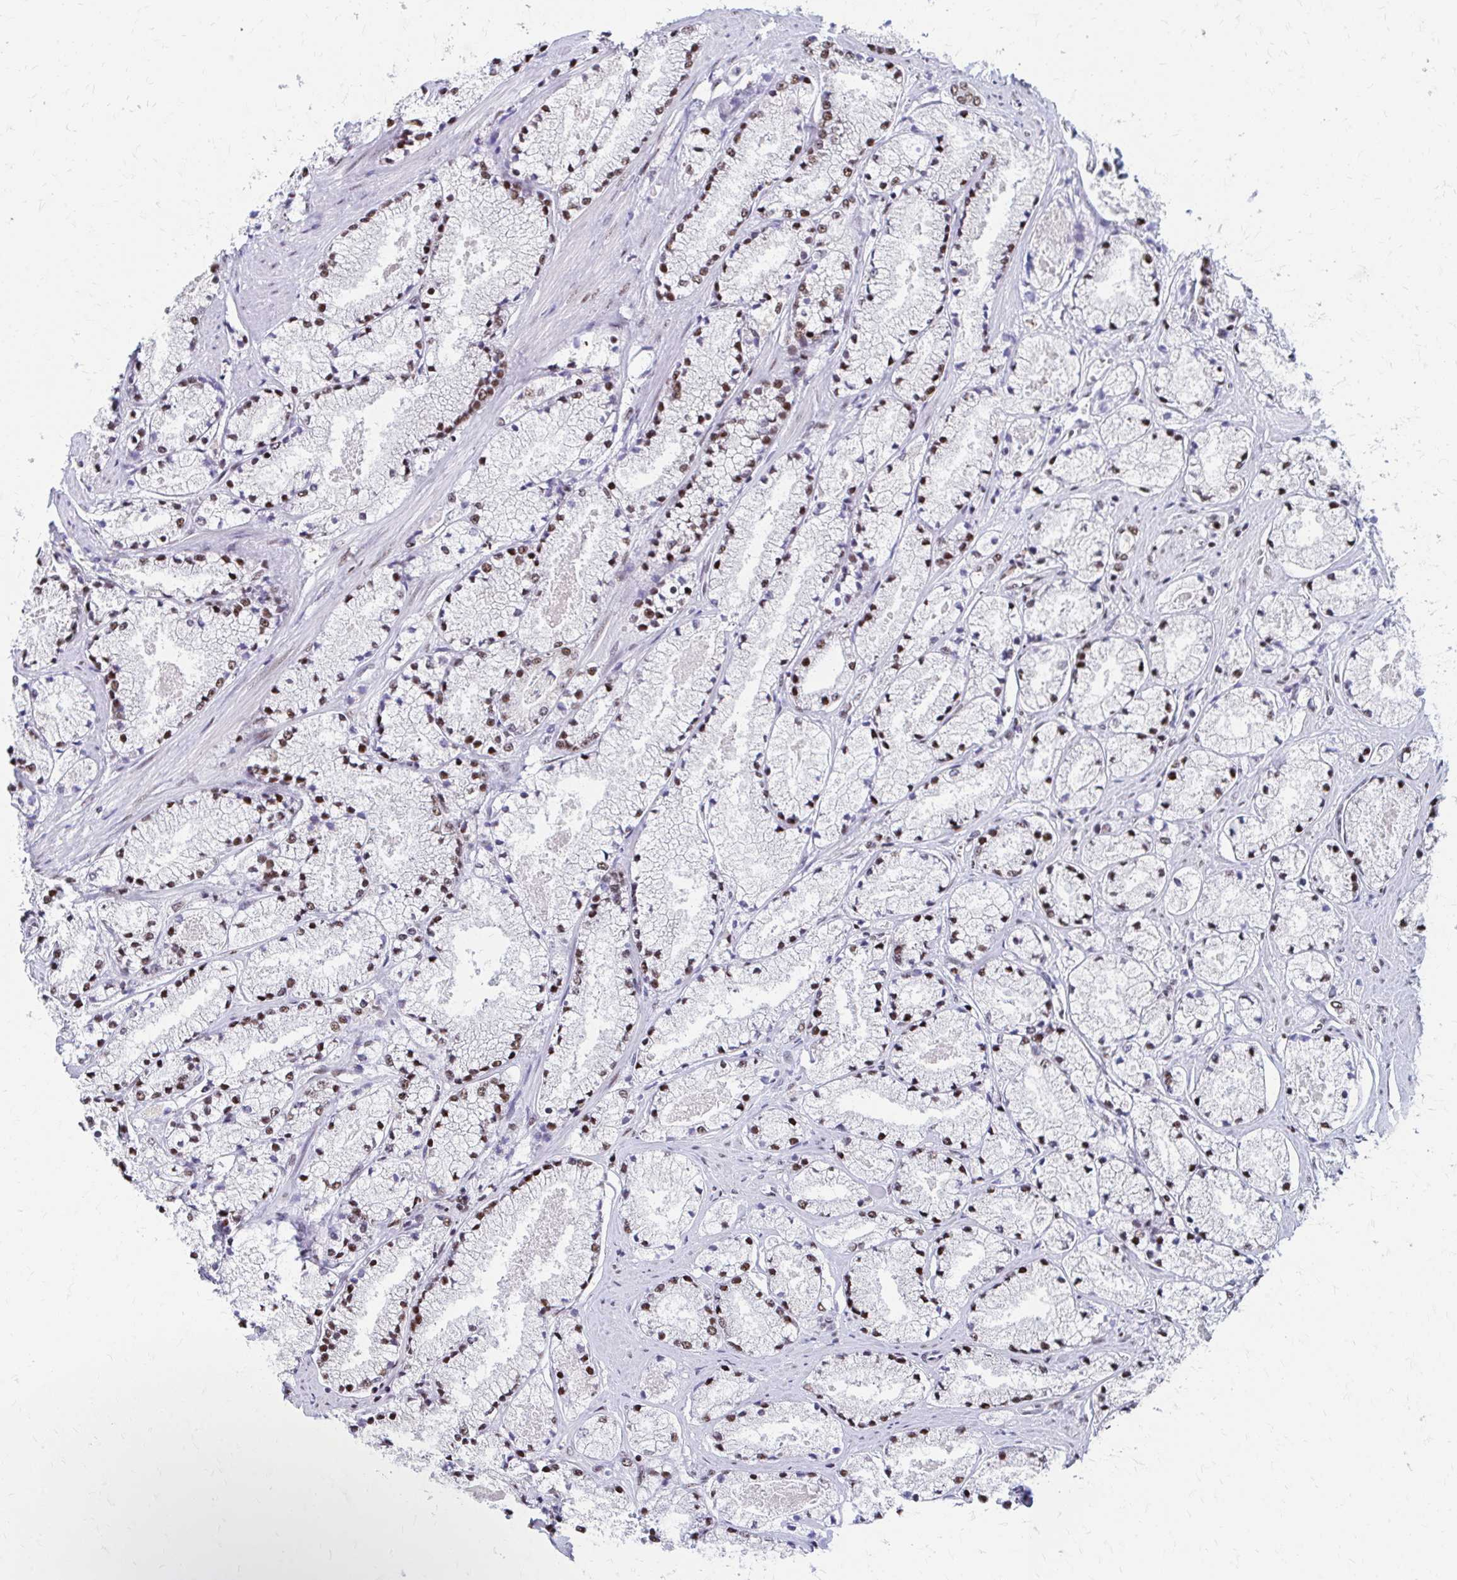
{"staining": {"intensity": "moderate", "quantity": "25%-75%", "location": "nuclear"}, "tissue": "prostate cancer", "cell_type": "Tumor cells", "image_type": "cancer", "snomed": [{"axis": "morphology", "description": "Adenocarcinoma, High grade"}, {"axis": "topography", "description": "Prostate"}], "caption": "There is medium levels of moderate nuclear positivity in tumor cells of prostate cancer, as demonstrated by immunohistochemical staining (brown color).", "gene": "CNKSR3", "patient": {"sex": "male", "age": 63}}